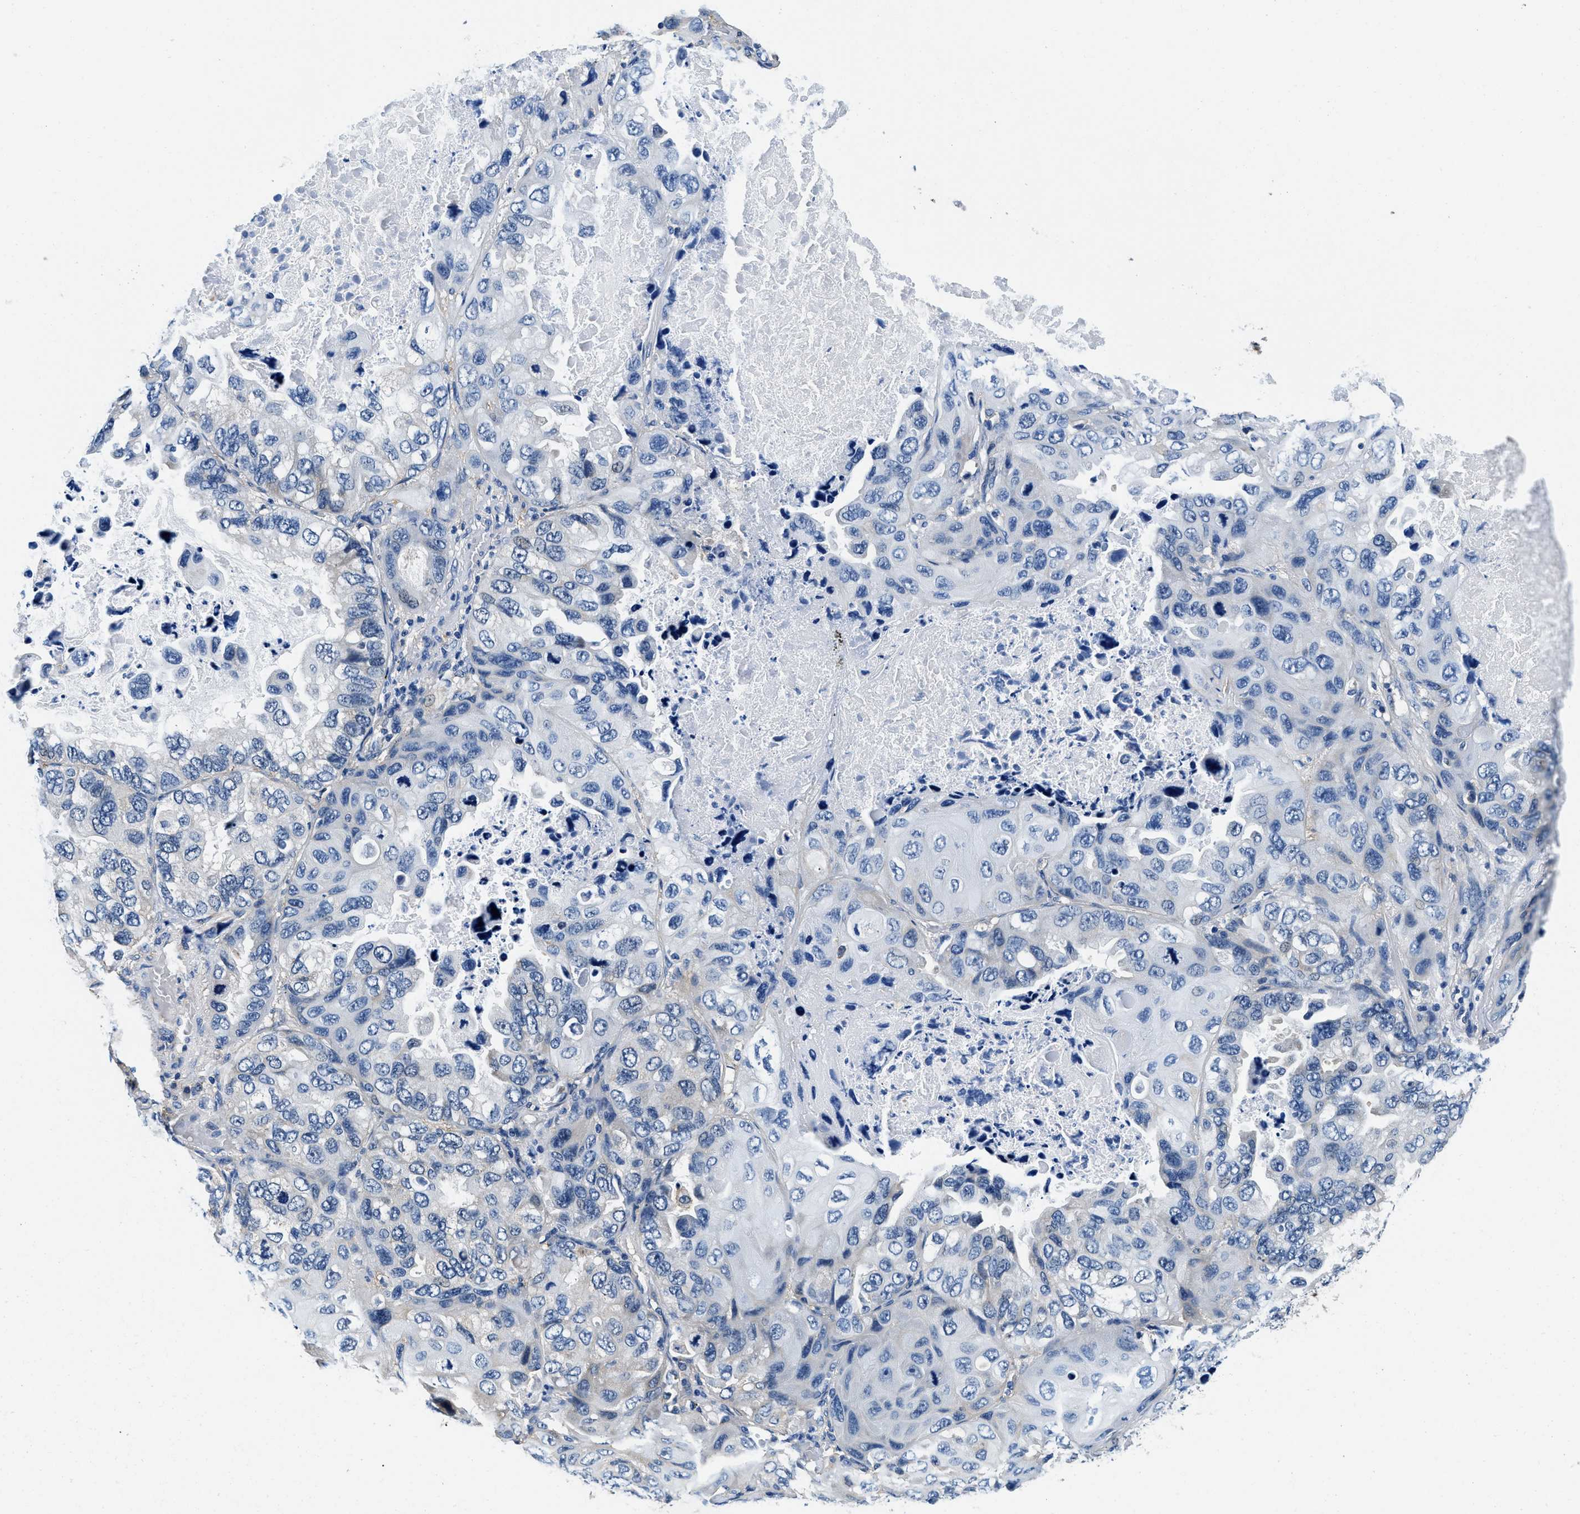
{"staining": {"intensity": "negative", "quantity": "none", "location": "none"}, "tissue": "lung cancer", "cell_type": "Tumor cells", "image_type": "cancer", "snomed": [{"axis": "morphology", "description": "Squamous cell carcinoma, NOS"}, {"axis": "topography", "description": "Lung"}], "caption": "Immunohistochemistry image of human lung cancer (squamous cell carcinoma) stained for a protein (brown), which exhibits no staining in tumor cells.", "gene": "ZFAND3", "patient": {"sex": "female", "age": 73}}